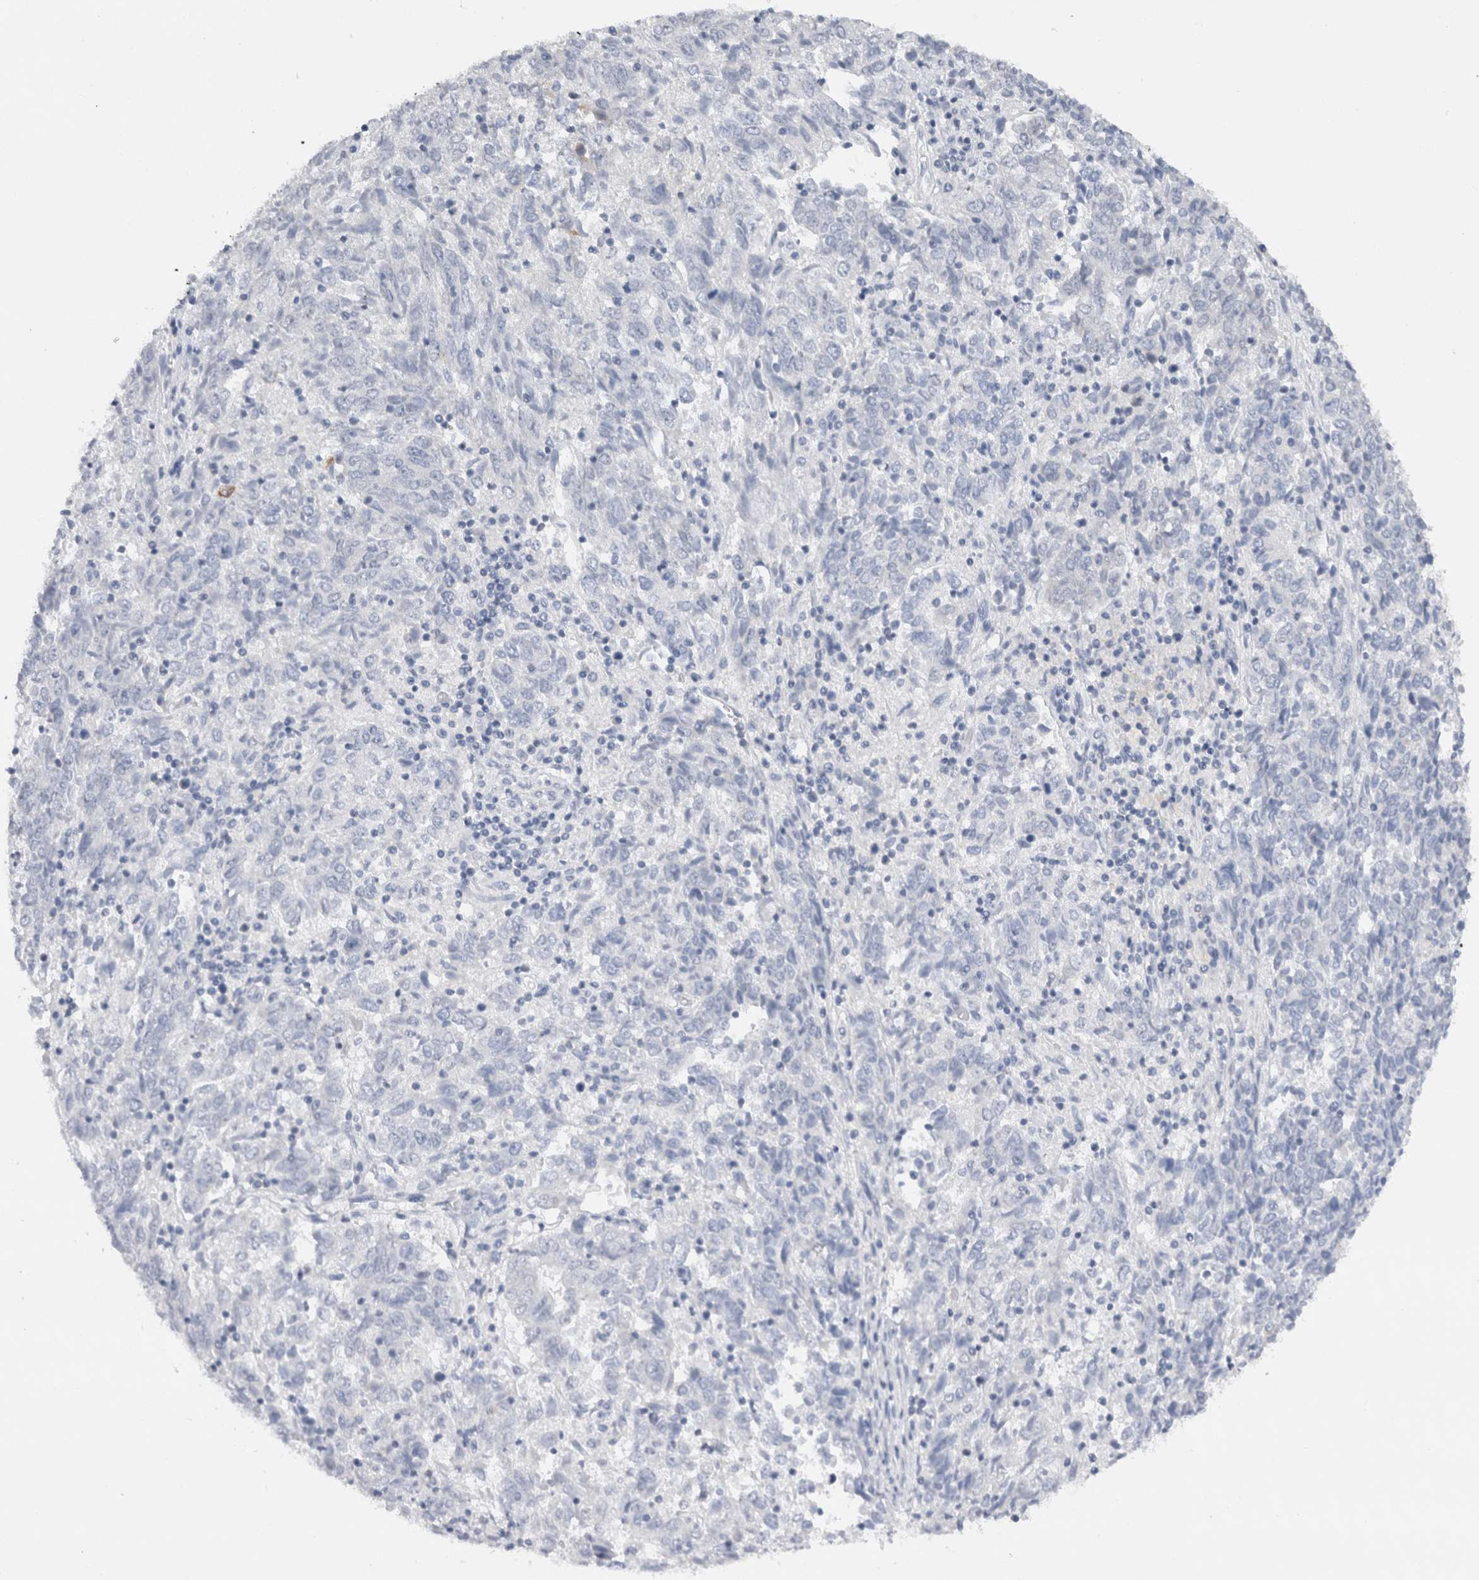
{"staining": {"intensity": "negative", "quantity": "none", "location": "none"}, "tissue": "endometrial cancer", "cell_type": "Tumor cells", "image_type": "cancer", "snomed": [{"axis": "morphology", "description": "Adenocarcinoma, NOS"}, {"axis": "topography", "description": "Endometrium"}], "caption": "Micrograph shows no protein positivity in tumor cells of adenocarcinoma (endometrial) tissue.", "gene": "C9orf50", "patient": {"sex": "female", "age": 80}}